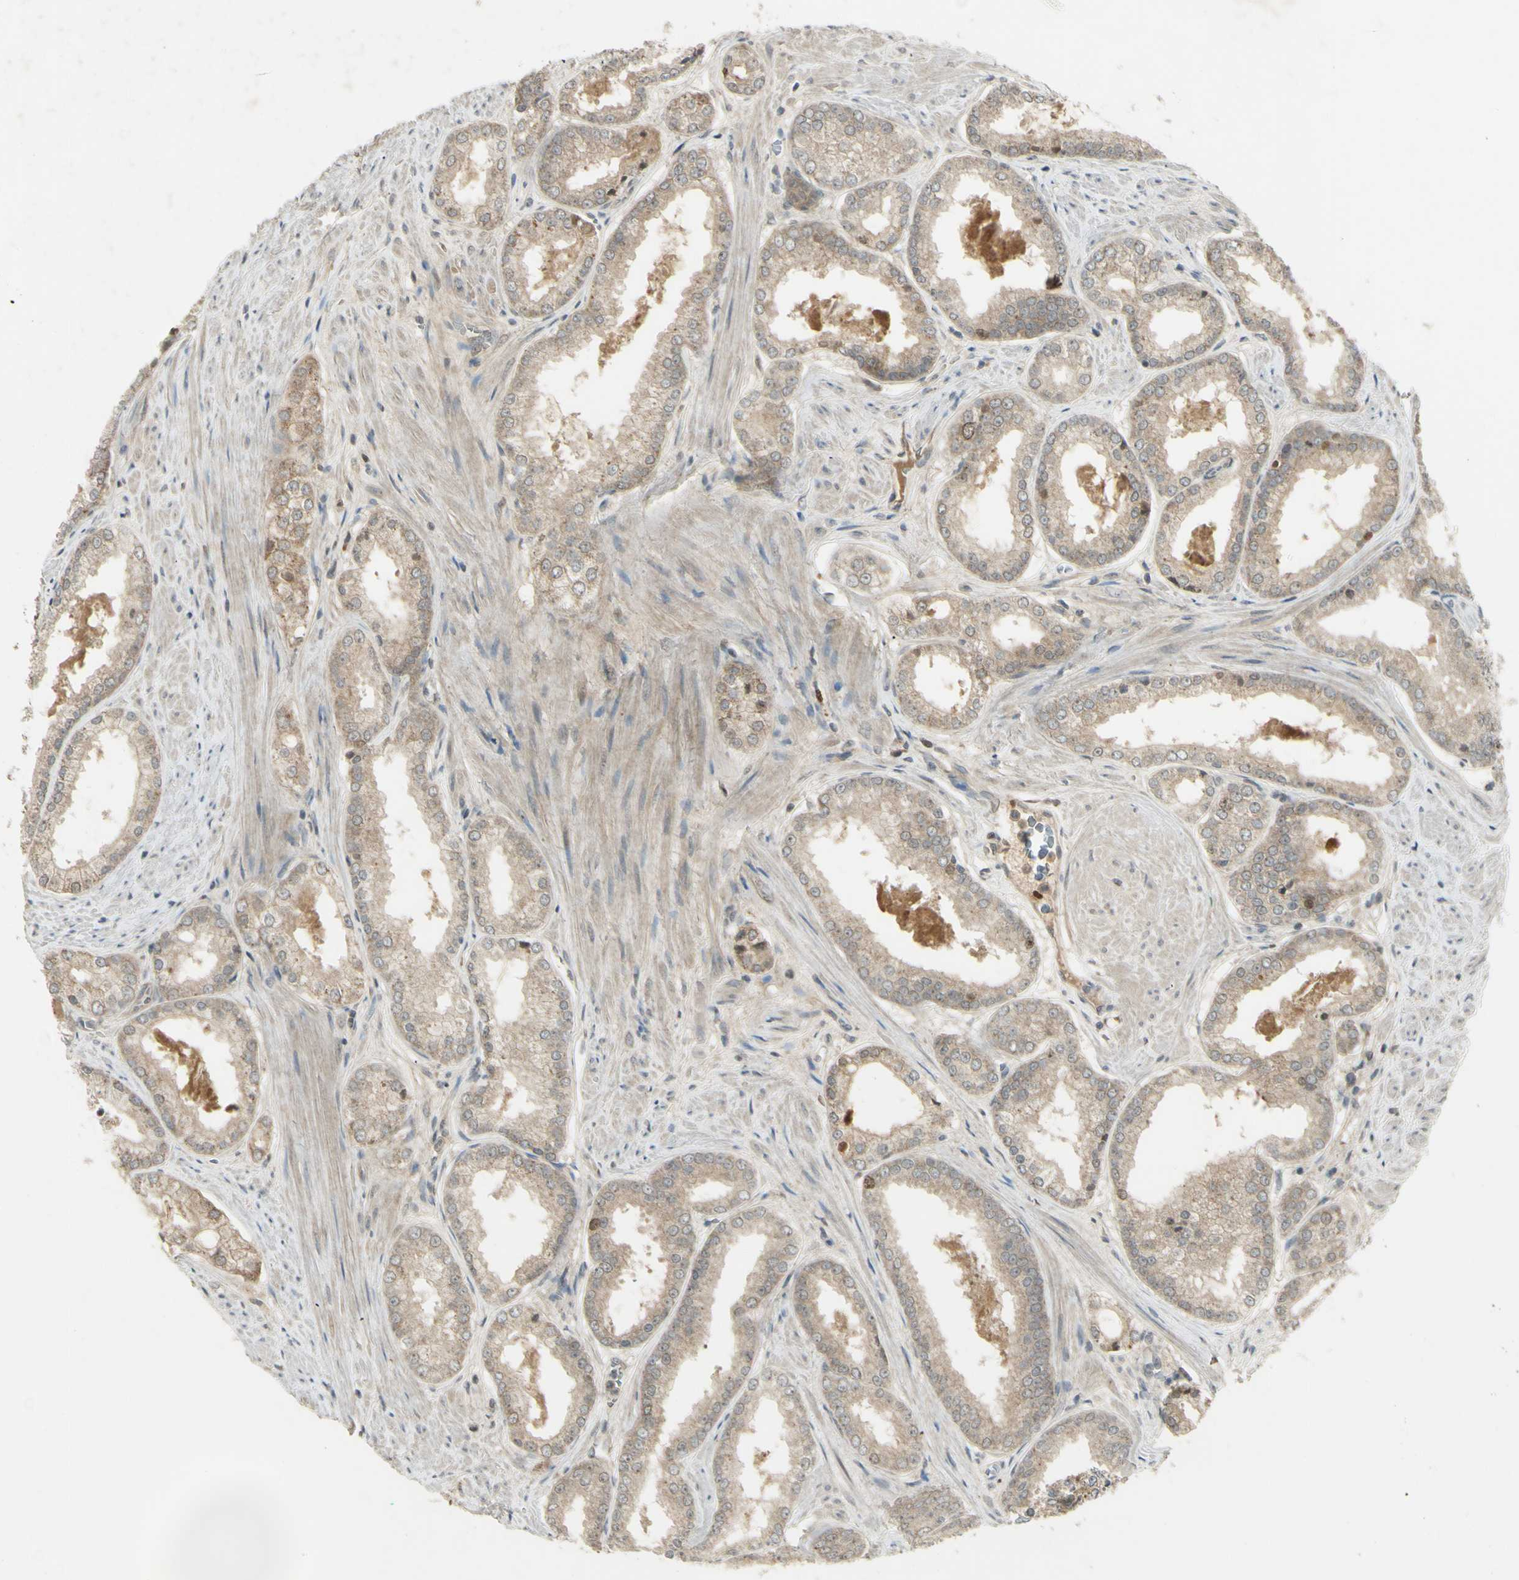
{"staining": {"intensity": "weak", "quantity": ">75%", "location": "cytoplasmic/membranous"}, "tissue": "prostate cancer", "cell_type": "Tumor cells", "image_type": "cancer", "snomed": [{"axis": "morphology", "description": "Adenocarcinoma, Low grade"}, {"axis": "topography", "description": "Prostate"}], "caption": "Prostate low-grade adenocarcinoma stained for a protein (brown) demonstrates weak cytoplasmic/membranous positive staining in approximately >75% of tumor cells.", "gene": "RAD18", "patient": {"sex": "male", "age": 64}}